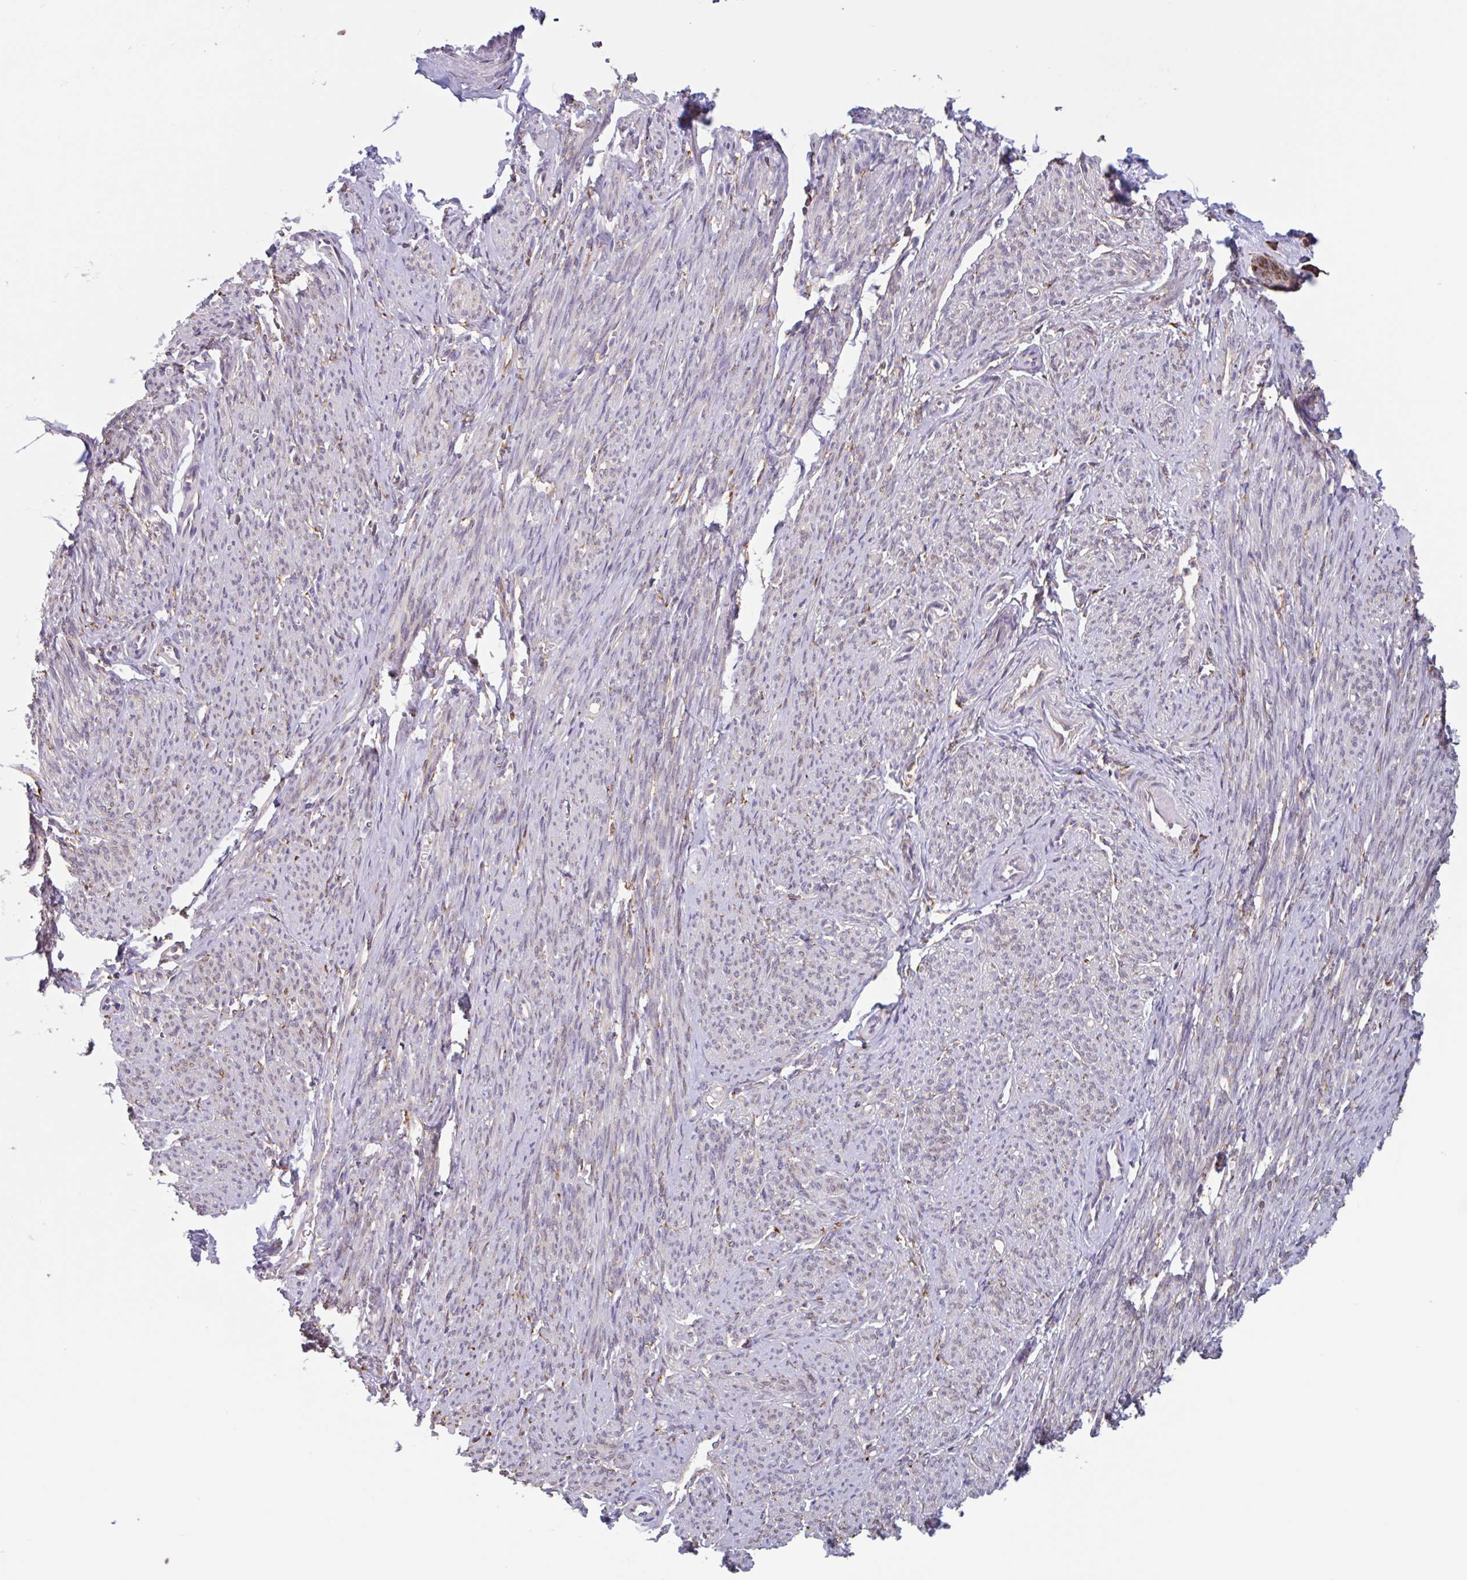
{"staining": {"intensity": "negative", "quantity": "none", "location": "none"}, "tissue": "smooth muscle", "cell_type": "Smooth muscle cells", "image_type": "normal", "snomed": [{"axis": "morphology", "description": "Normal tissue, NOS"}, {"axis": "topography", "description": "Smooth muscle"}], "caption": "This image is of normal smooth muscle stained with immunohistochemistry to label a protein in brown with the nuclei are counter-stained blue. There is no expression in smooth muscle cells. (DAB (3,3'-diaminobenzidine) immunohistochemistry (IHC), high magnification).", "gene": "DOK4", "patient": {"sex": "female", "age": 65}}